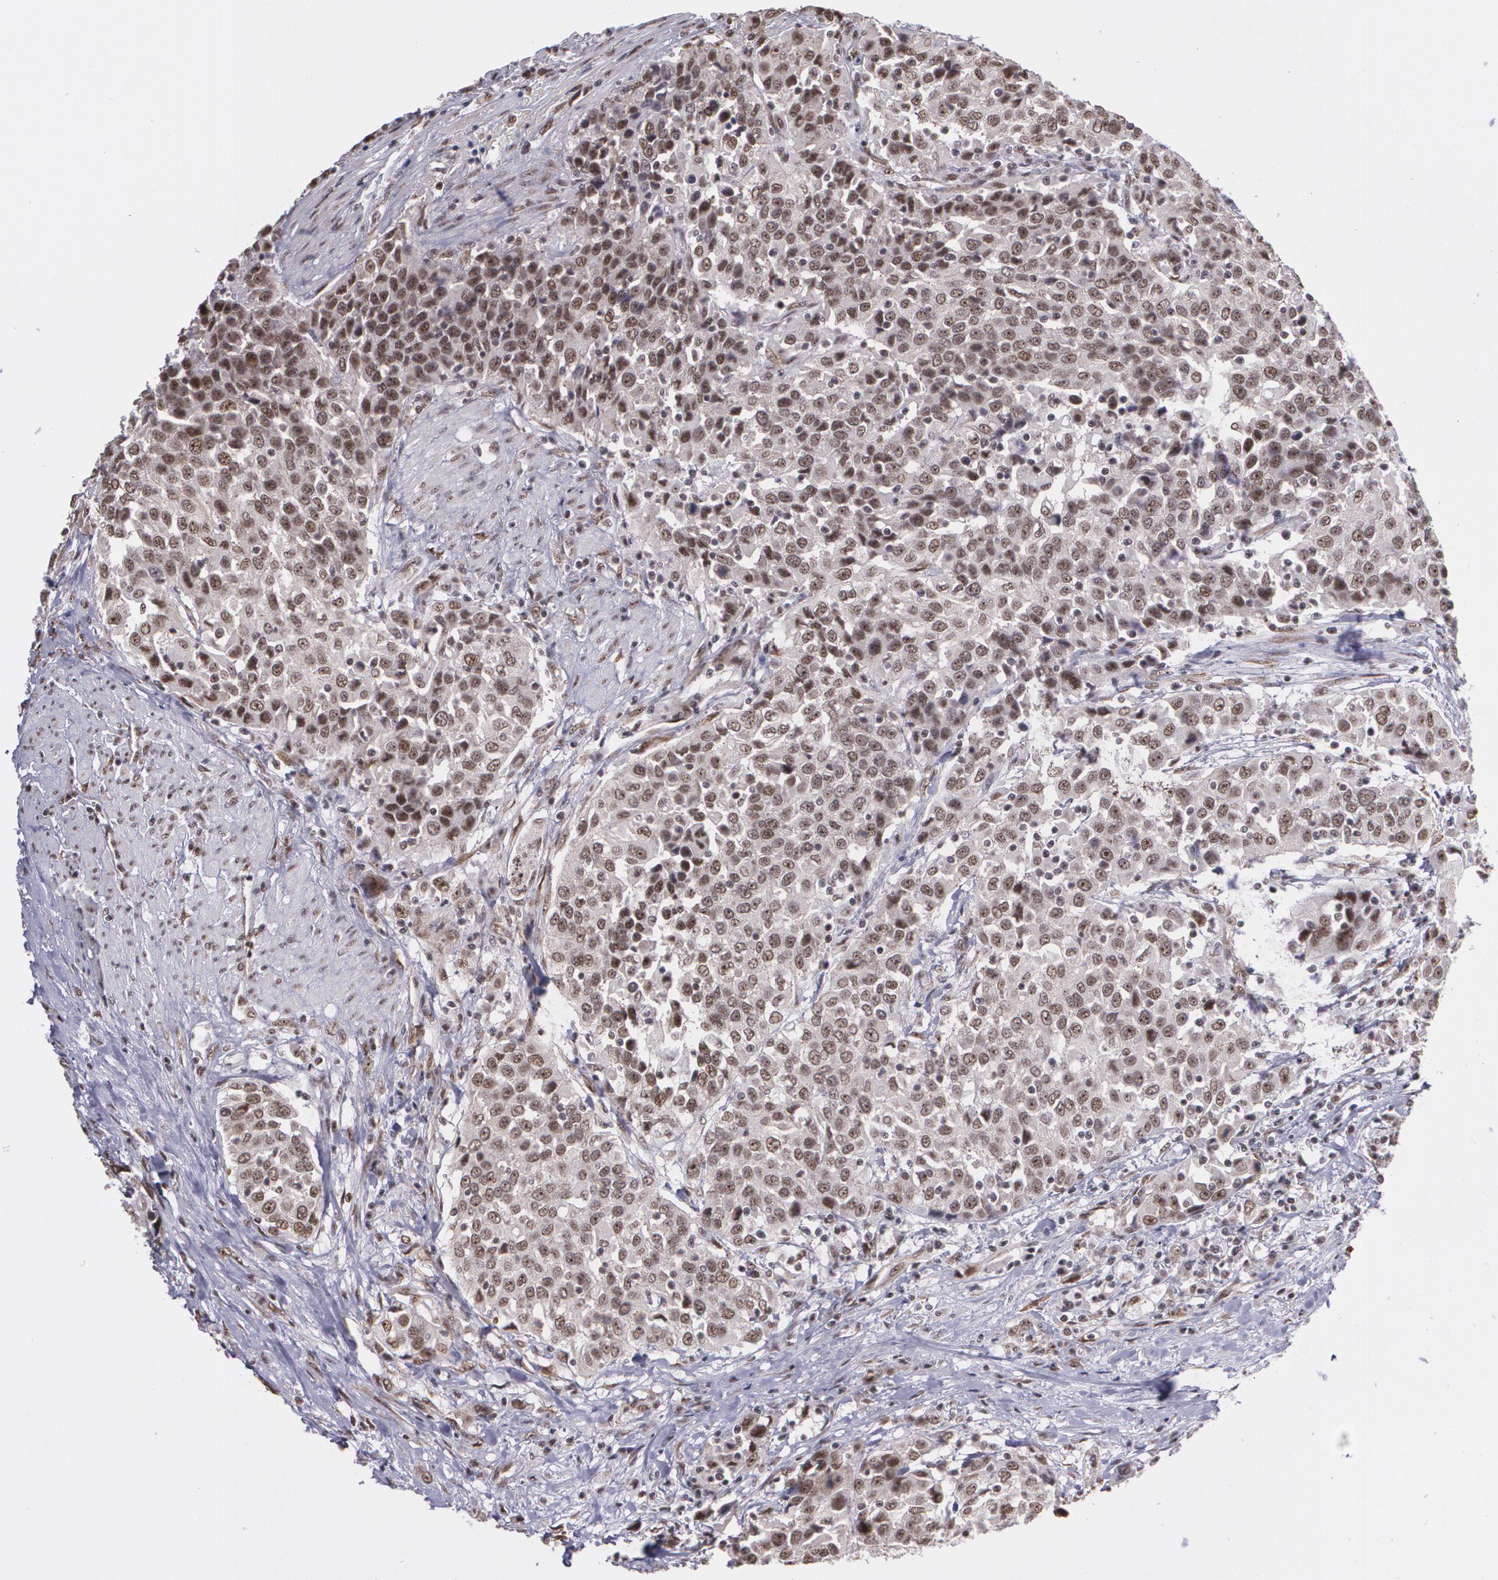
{"staining": {"intensity": "strong", "quantity": ">75%", "location": "cytoplasmic/membranous,nuclear"}, "tissue": "urothelial cancer", "cell_type": "Tumor cells", "image_type": "cancer", "snomed": [{"axis": "morphology", "description": "Urothelial carcinoma, High grade"}, {"axis": "topography", "description": "Urinary bladder"}], "caption": "A high amount of strong cytoplasmic/membranous and nuclear staining is identified in about >75% of tumor cells in urothelial cancer tissue. (IHC, brightfield microscopy, high magnification).", "gene": "C6orf15", "patient": {"sex": "female", "age": 80}}